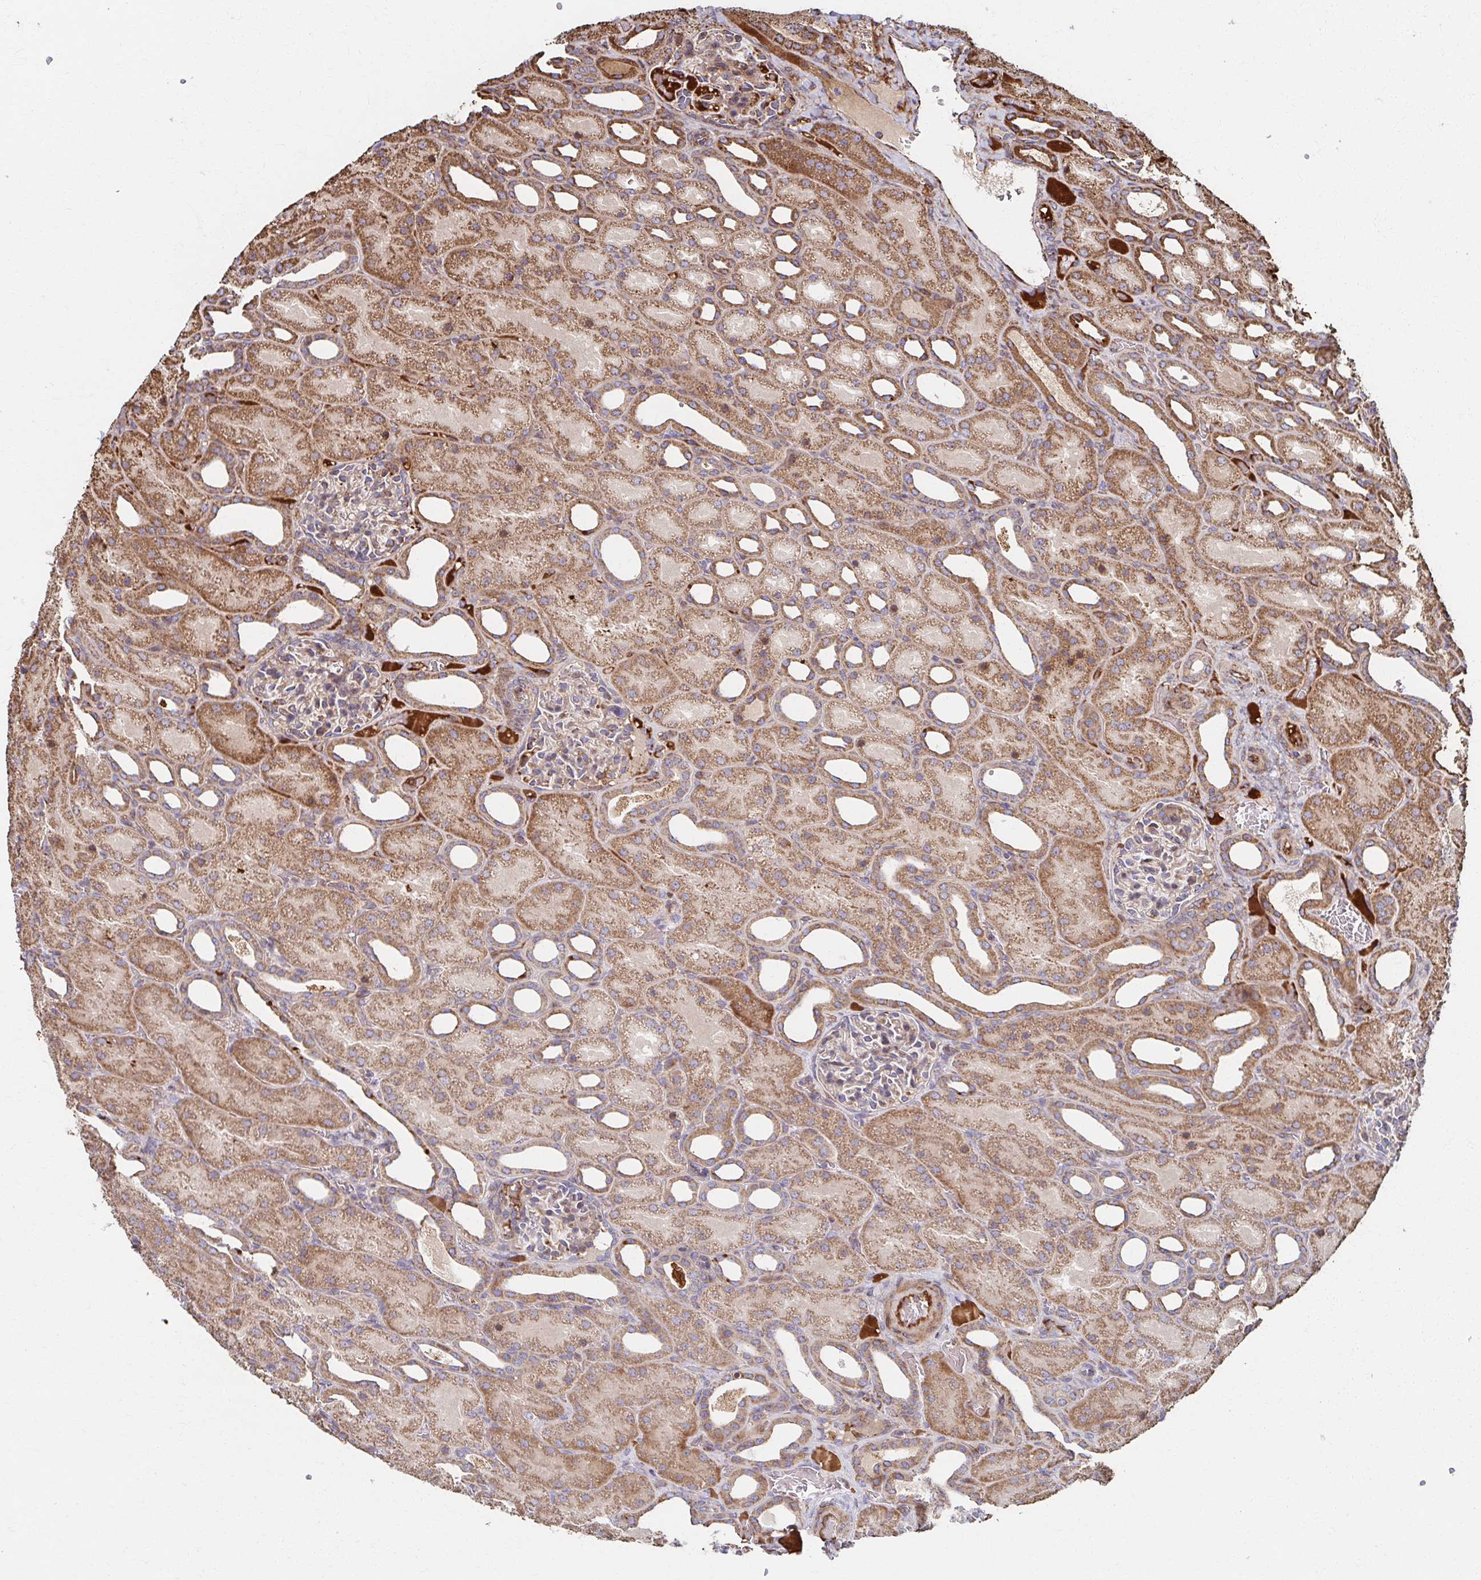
{"staining": {"intensity": "weak", "quantity": "25%-75%", "location": "cytoplasmic/membranous"}, "tissue": "kidney", "cell_type": "Cells in glomeruli", "image_type": "normal", "snomed": [{"axis": "morphology", "description": "Normal tissue, NOS"}, {"axis": "topography", "description": "Kidney"}], "caption": "An immunohistochemistry micrograph of unremarkable tissue is shown. Protein staining in brown shows weak cytoplasmic/membranous positivity in kidney within cells in glomeruli.", "gene": "SAT1", "patient": {"sex": "male", "age": 2}}